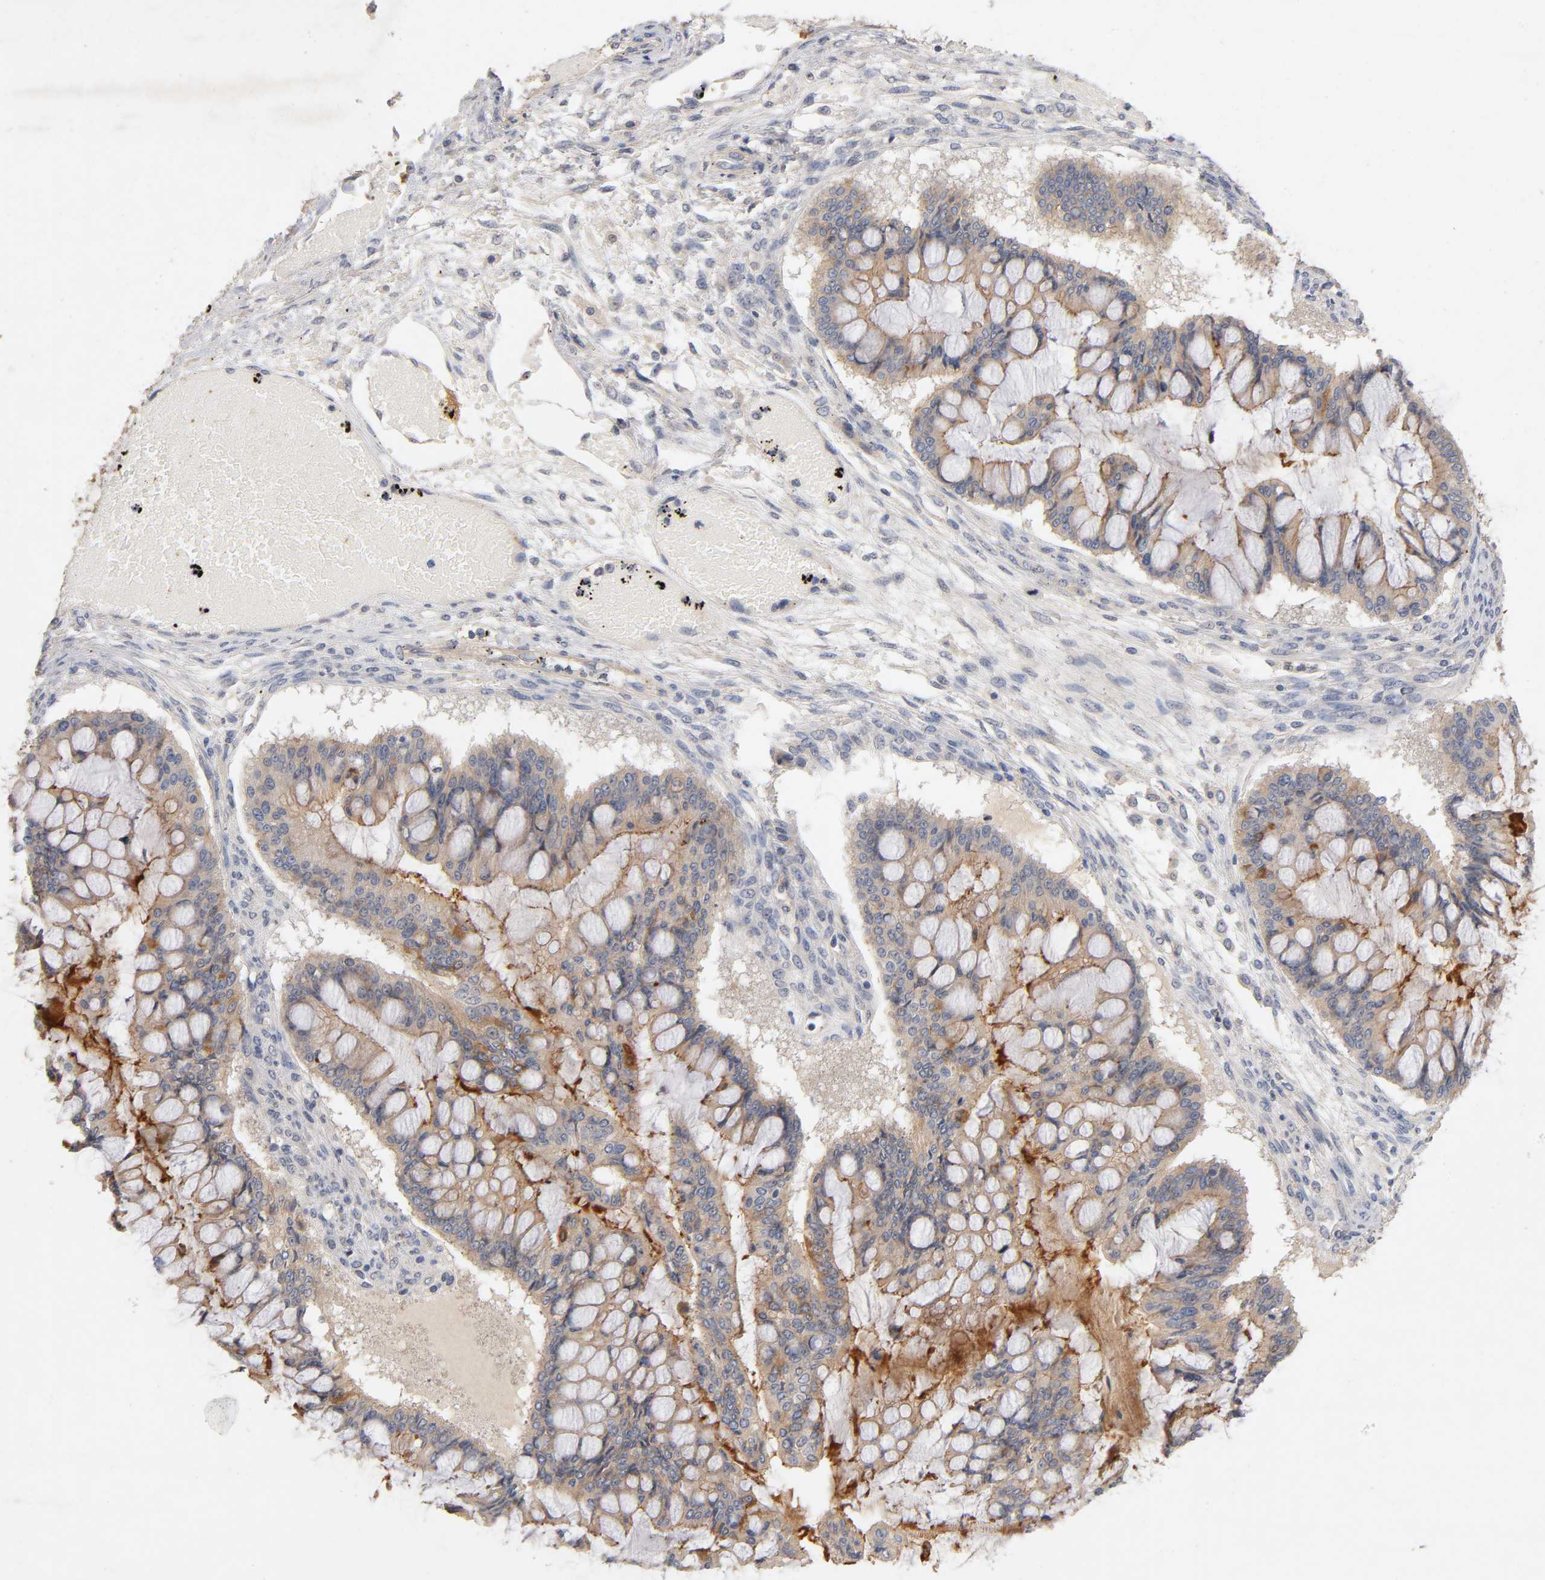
{"staining": {"intensity": "moderate", "quantity": ">75%", "location": "cytoplasmic/membranous"}, "tissue": "ovarian cancer", "cell_type": "Tumor cells", "image_type": "cancer", "snomed": [{"axis": "morphology", "description": "Cystadenocarcinoma, mucinous, NOS"}, {"axis": "topography", "description": "Ovary"}], "caption": "Mucinous cystadenocarcinoma (ovarian) stained for a protein reveals moderate cytoplasmic/membranous positivity in tumor cells.", "gene": "PDZD11", "patient": {"sex": "female", "age": 73}}